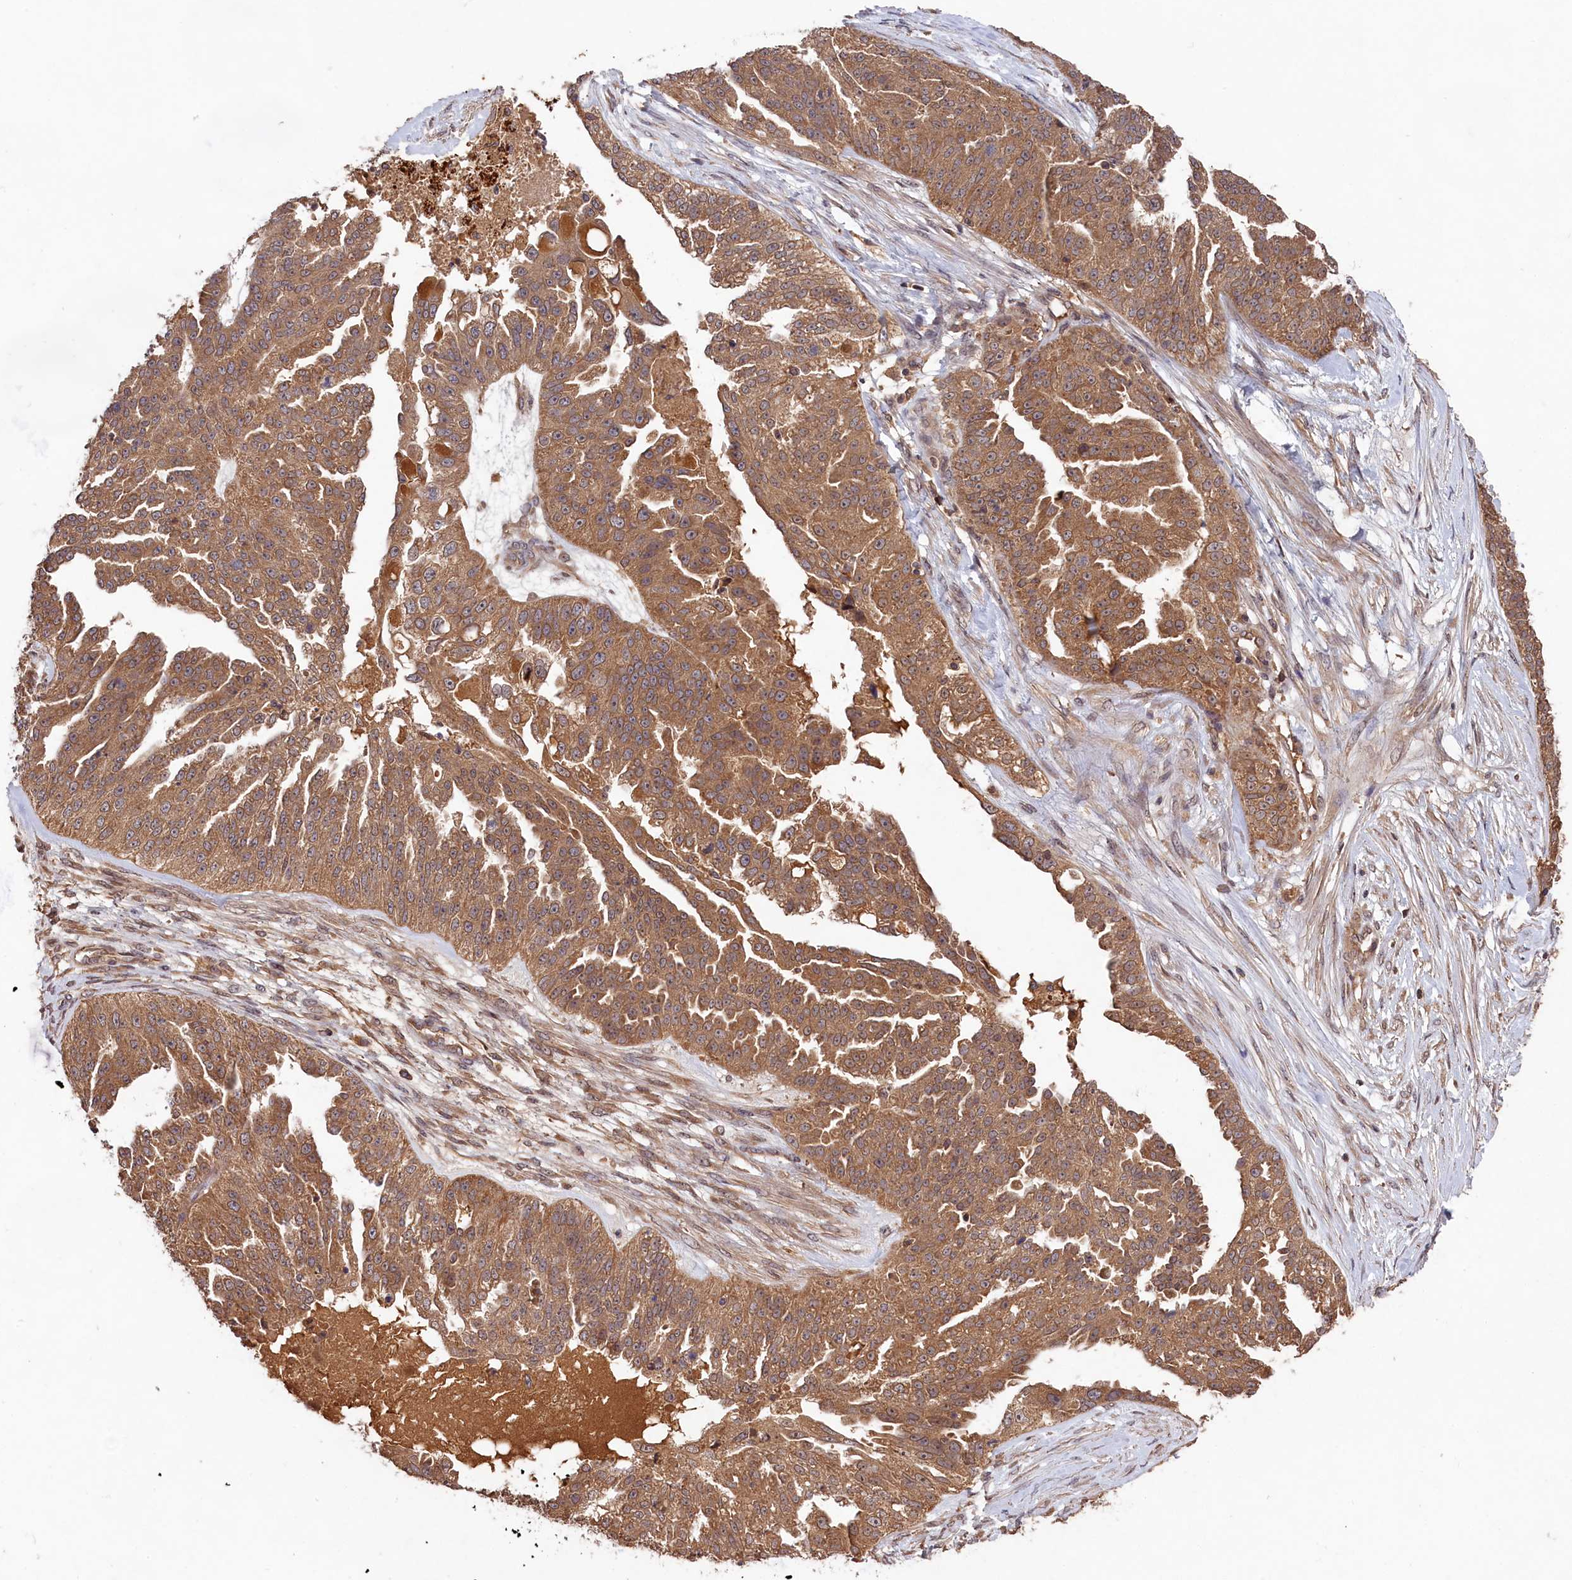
{"staining": {"intensity": "moderate", "quantity": ">75%", "location": "cytoplasmic/membranous"}, "tissue": "ovarian cancer", "cell_type": "Tumor cells", "image_type": "cancer", "snomed": [{"axis": "morphology", "description": "Cystadenocarcinoma, serous, NOS"}, {"axis": "topography", "description": "Ovary"}], "caption": "Tumor cells reveal medium levels of moderate cytoplasmic/membranous positivity in about >75% of cells in human ovarian cancer.", "gene": "CHAC1", "patient": {"sex": "female", "age": 58}}